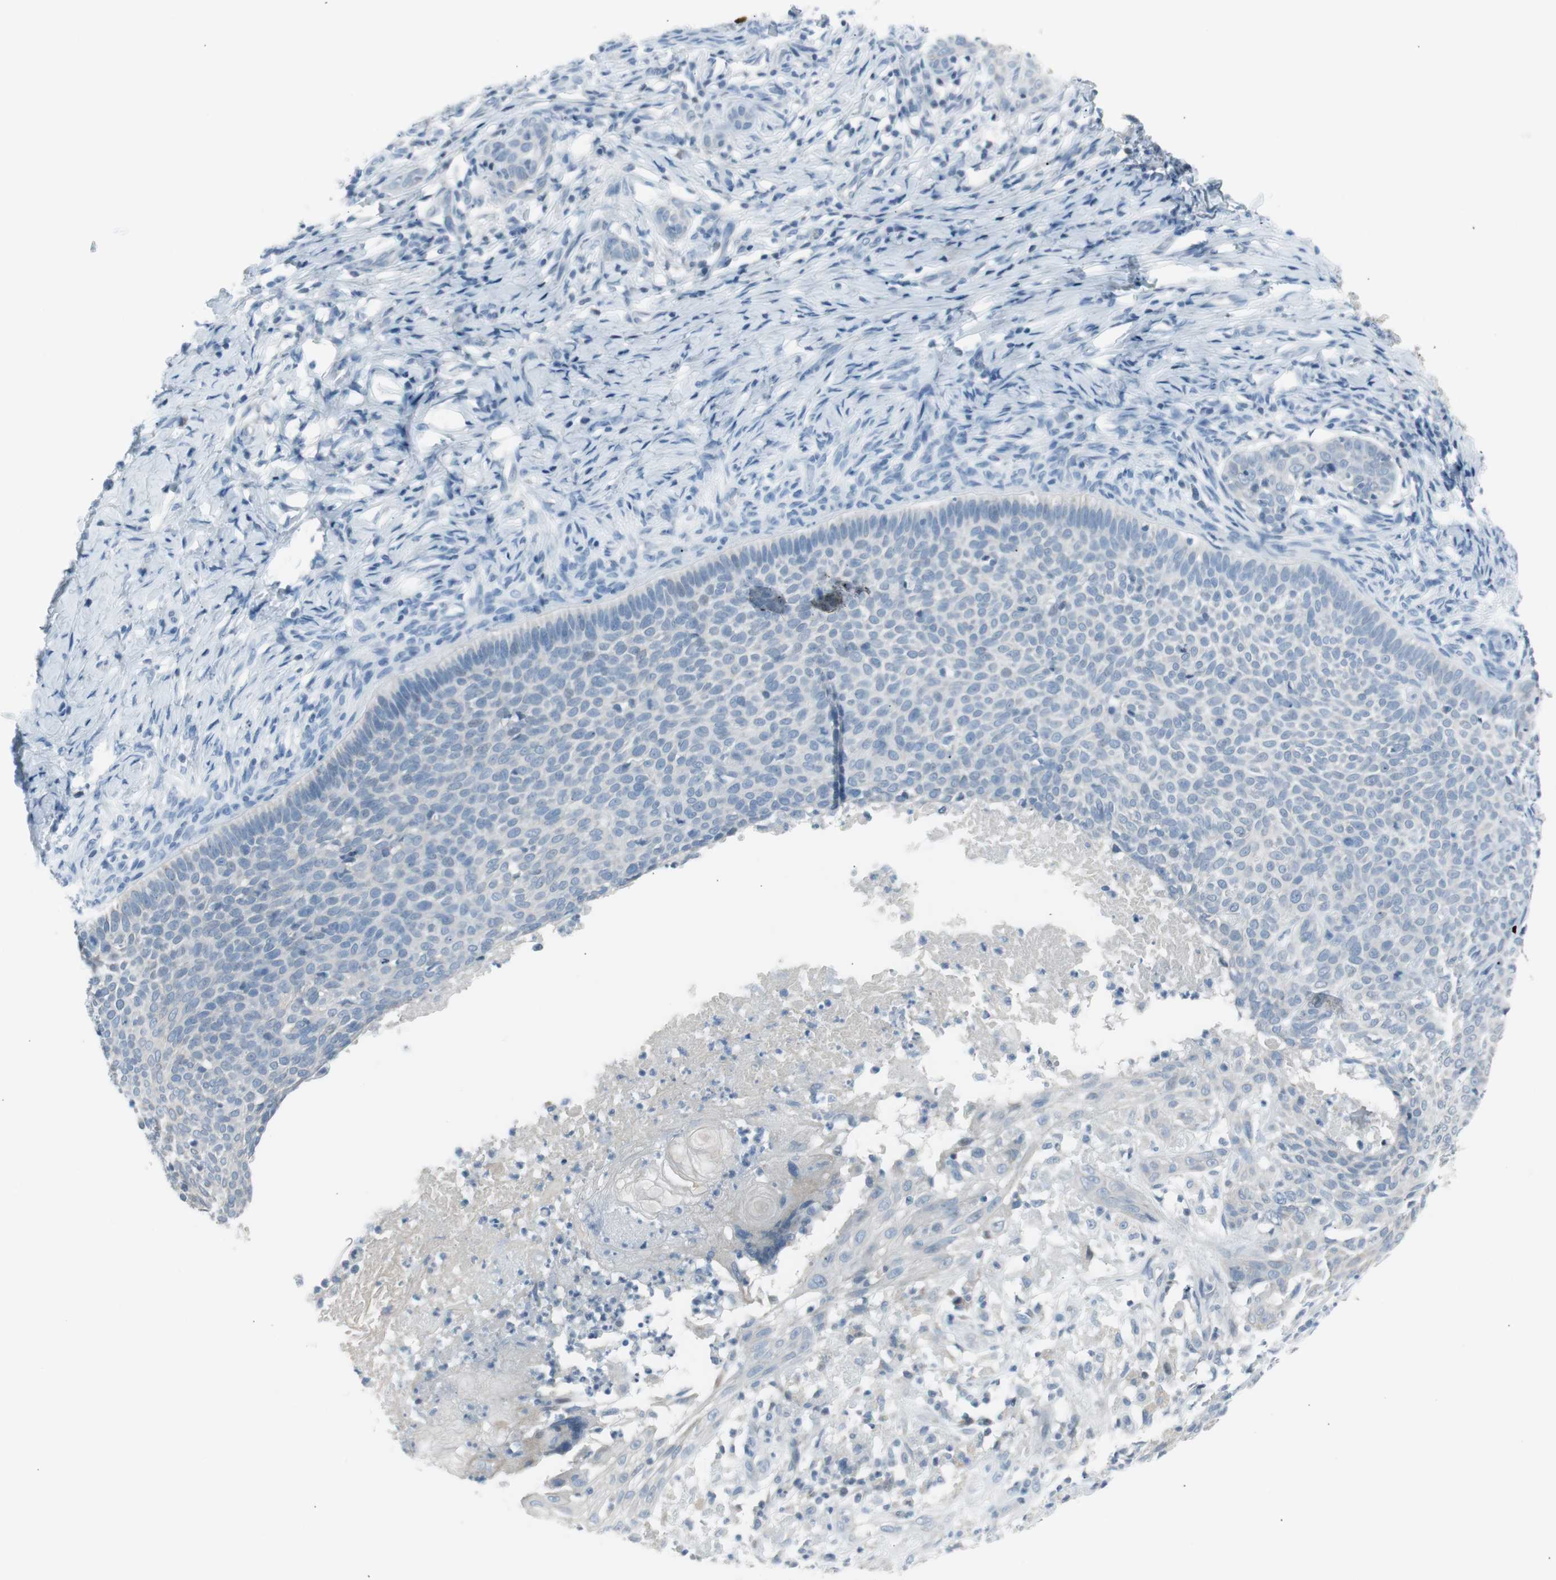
{"staining": {"intensity": "negative", "quantity": "none", "location": "none"}, "tissue": "skin cancer", "cell_type": "Tumor cells", "image_type": "cancer", "snomed": [{"axis": "morphology", "description": "Normal tissue, NOS"}, {"axis": "morphology", "description": "Basal cell carcinoma"}, {"axis": "topography", "description": "Skin"}], "caption": "Tumor cells show no significant expression in skin cancer (basal cell carcinoma).", "gene": "AGR2", "patient": {"sex": "male", "age": 87}}